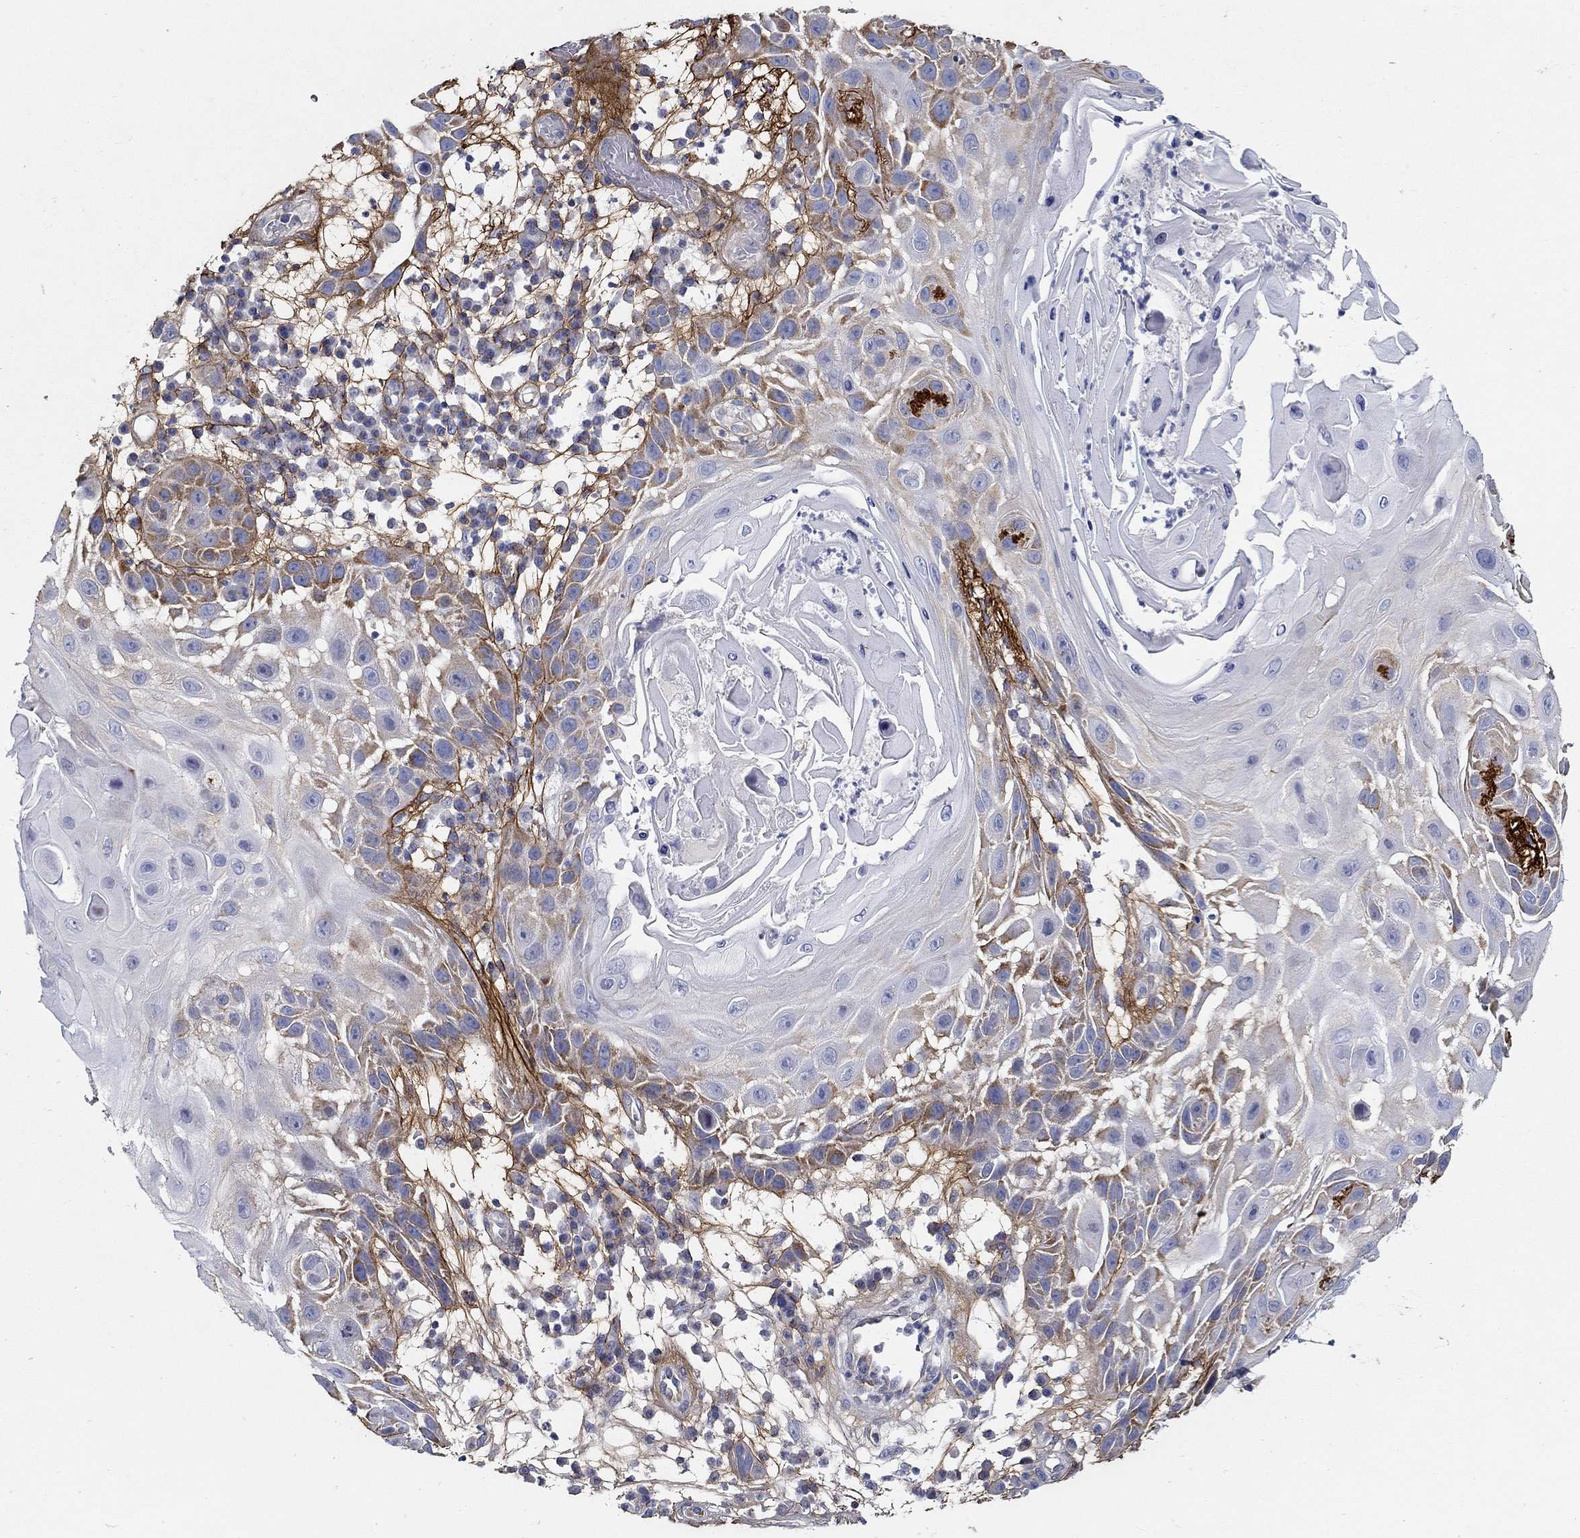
{"staining": {"intensity": "negative", "quantity": "none", "location": "none"}, "tissue": "skin cancer", "cell_type": "Tumor cells", "image_type": "cancer", "snomed": [{"axis": "morphology", "description": "Normal tissue, NOS"}, {"axis": "morphology", "description": "Squamous cell carcinoma, NOS"}, {"axis": "topography", "description": "Skin"}], "caption": "There is no significant positivity in tumor cells of skin cancer. Brightfield microscopy of immunohistochemistry stained with DAB (3,3'-diaminobenzidine) (brown) and hematoxylin (blue), captured at high magnification.", "gene": "TGFBI", "patient": {"sex": "male", "age": 79}}